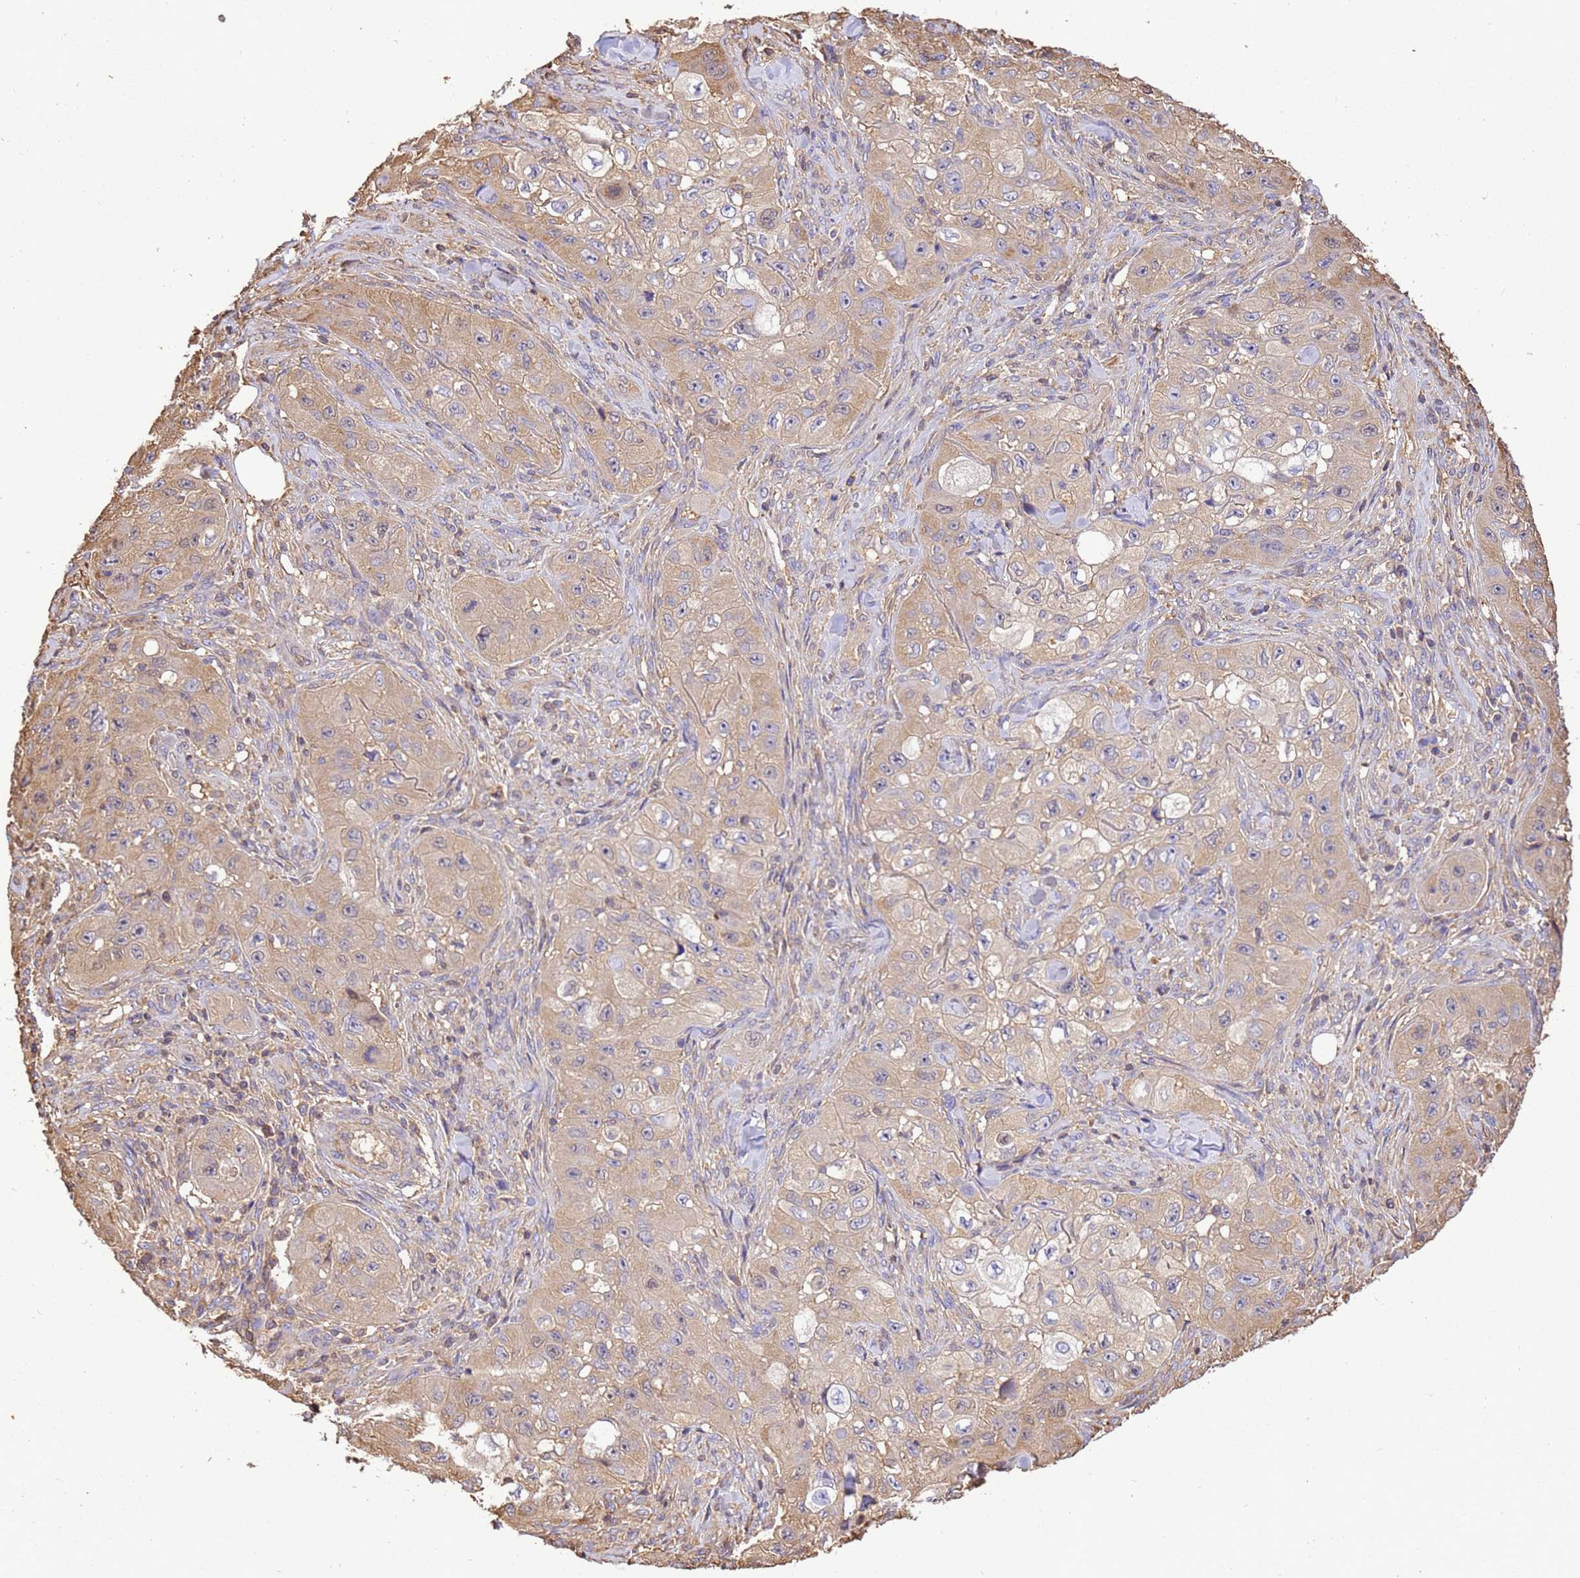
{"staining": {"intensity": "weak", "quantity": ">75%", "location": "cytoplasmic/membranous"}, "tissue": "skin cancer", "cell_type": "Tumor cells", "image_type": "cancer", "snomed": [{"axis": "morphology", "description": "Squamous cell carcinoma, NOS"}, {"axis": "topography", "description": "Skin"}, {"axis": "topography", "description": "Subcutis"}], "caption": "Immunohistochemical staining of squamous cell carcinoma (skin) reveals low levels of weak cytoplasmic/membranous positivity in about >75% of tumor cells.", "gene": "WDR64", "patient": {"sex": "male", "age": 73}}